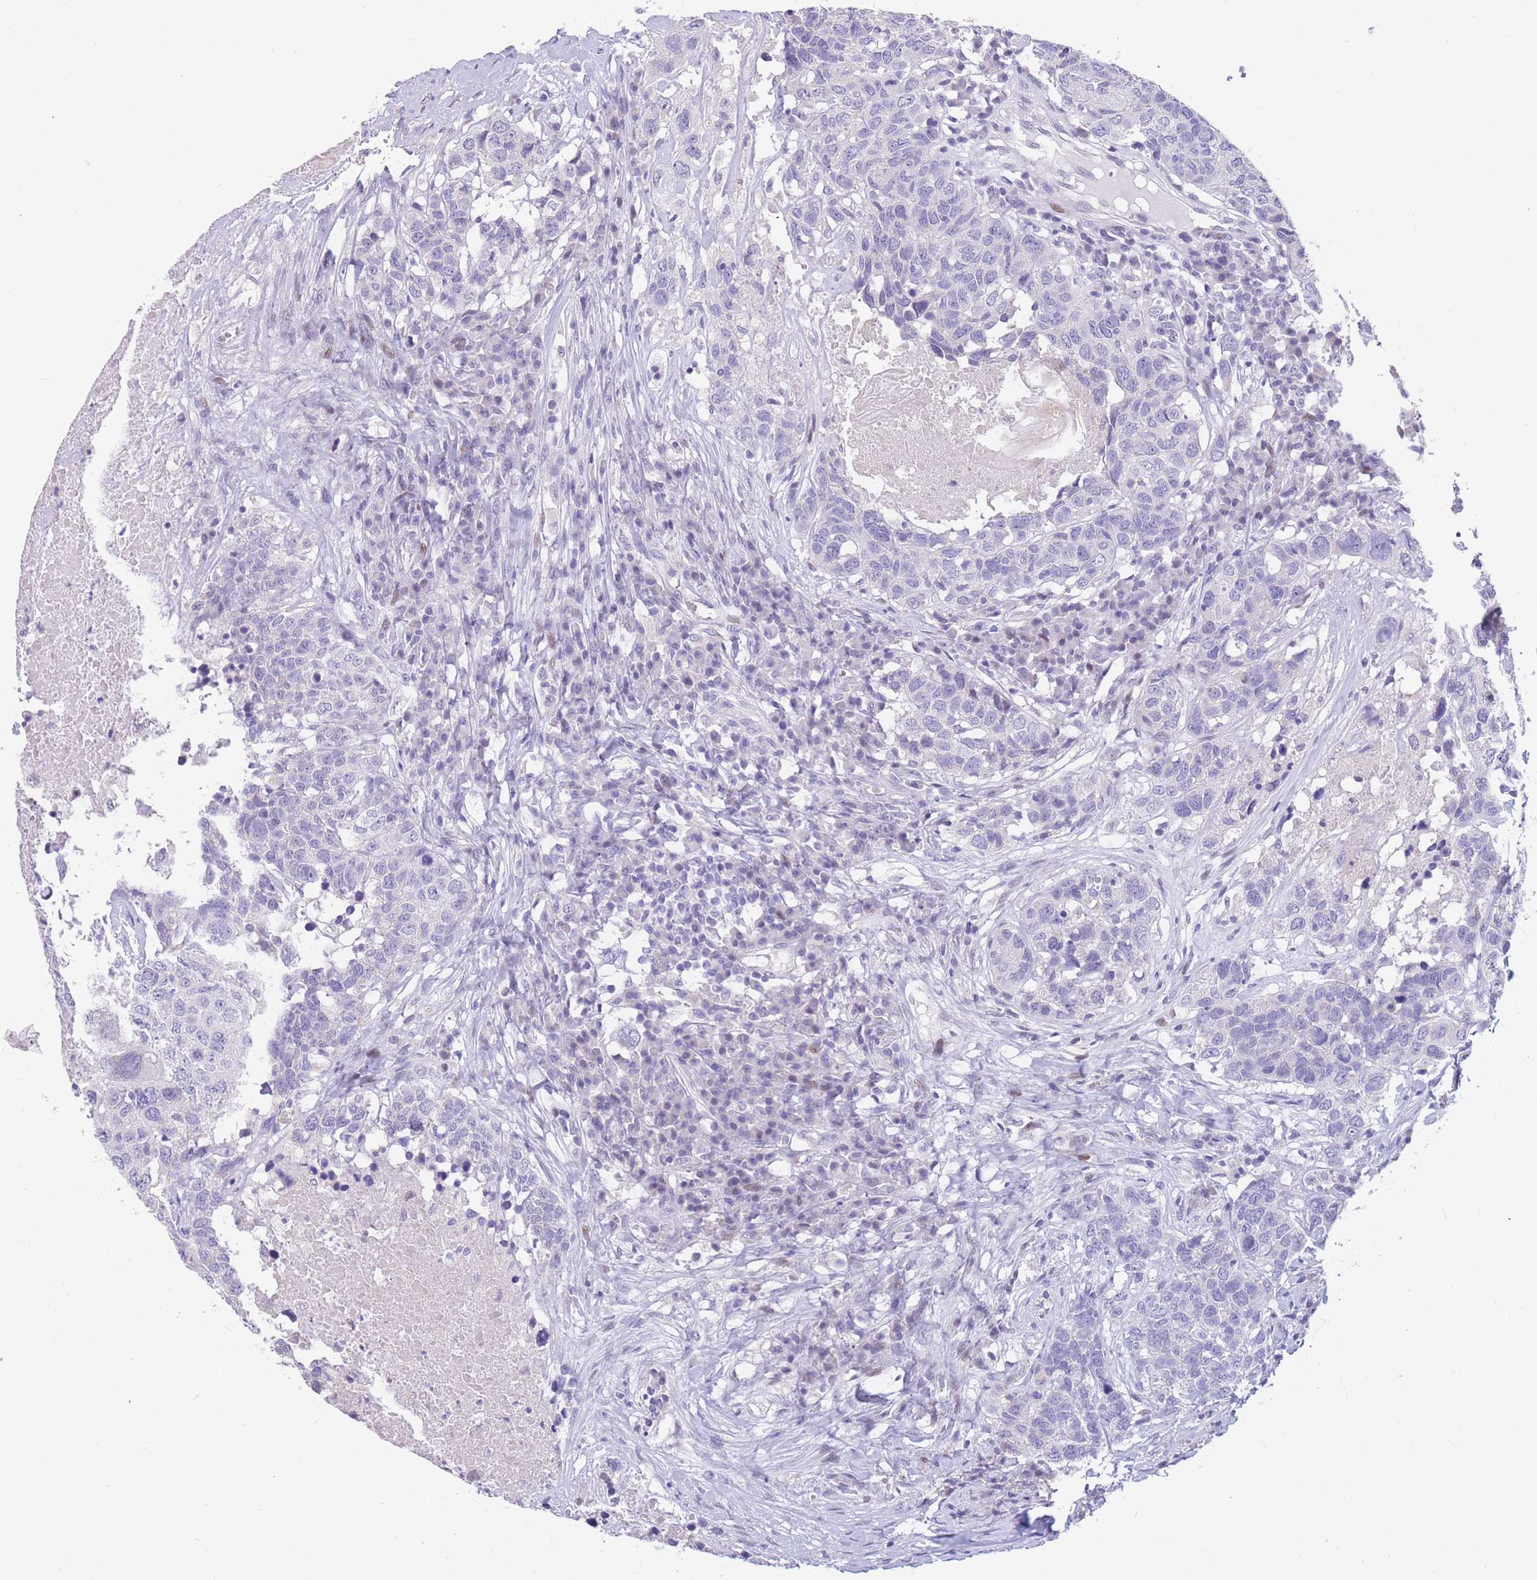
{"staining": {"intensity": "negative", "quantity": "none", "location": "none"}, "tissue": "head and neck cancer", "cell_type": "Tumor cells", "image_type": "cancer", "snomed": [{"axis": "morphology", "description": "Squamous cell carcinoma, NOS"}, {"axis": "topography", "description": "Head-Neck"}], "caption": "This is an immunohistochemistry (IHC) photomicrograph of head and neck squamous cell carcinoma. There is no expression in tumor cells.", "gene": "SHCBP1", "patient": {"sex": "male", "age": 66}}